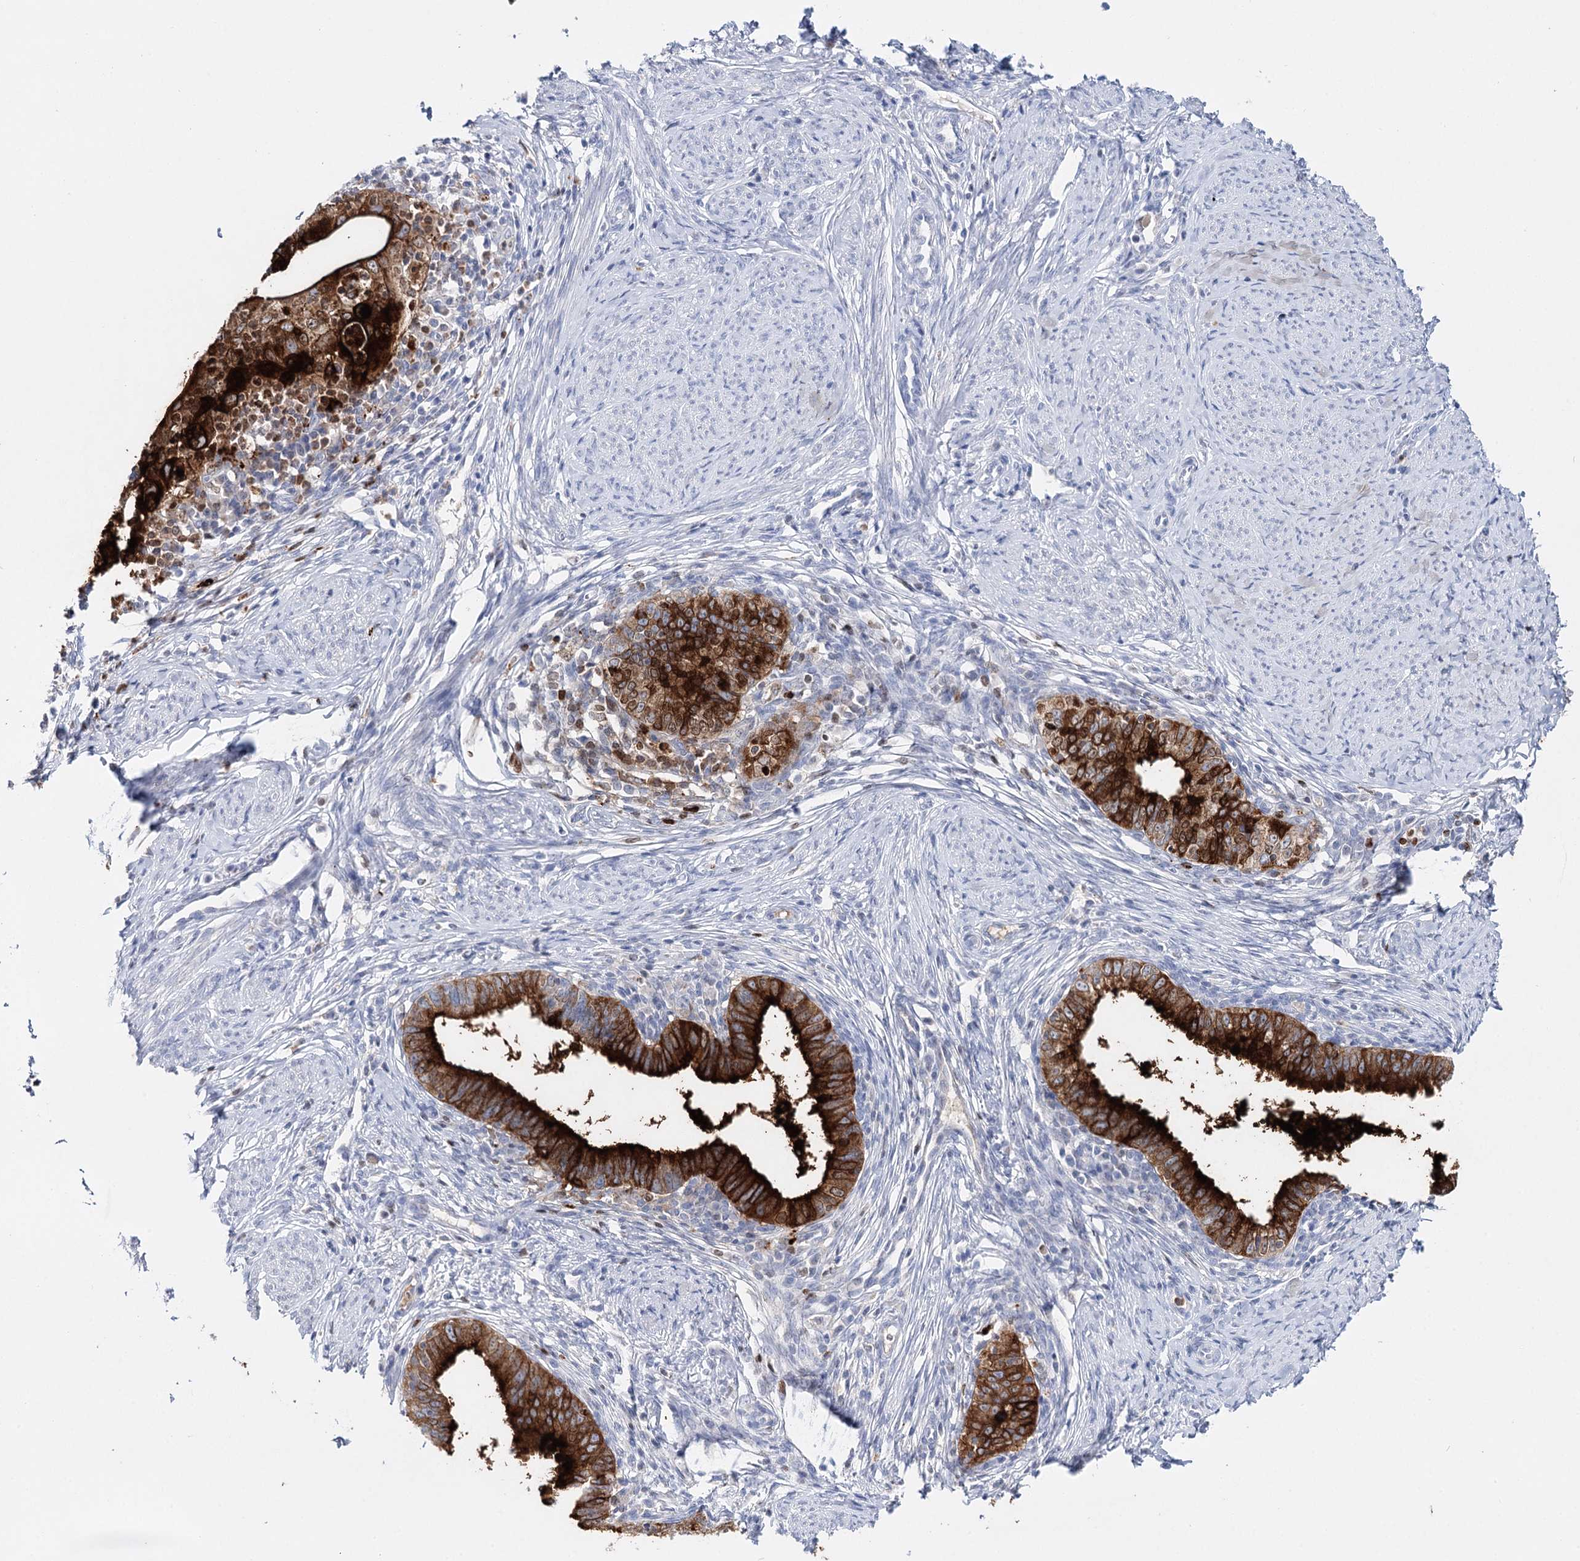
{"staining": {"intensity": "strong", "quantity": ">75%", "location": "cytoplasmic/membranous"}, "tissue": "cervical cancer", "cell_type": "Tumor cells", "image_type": "cancer", "snomed": [{"axis": "morphology", "description": "Adenocarcinoma, NOS"}, {"axis": "topography", "description": "Cervix"}], "caption": "The histopathology image shows staining of cervical cancer (adenocarcinoma), revealing strong cytoplasmic/membranous protein staining (brown color) within tumor cells. The staining was performed using DAB, with brown indicating positive protein expression. Nuclei are stained blue with hematoxylin.", "gene": "CEACAM8", "patient": {"sex": "female", "age": 36}}